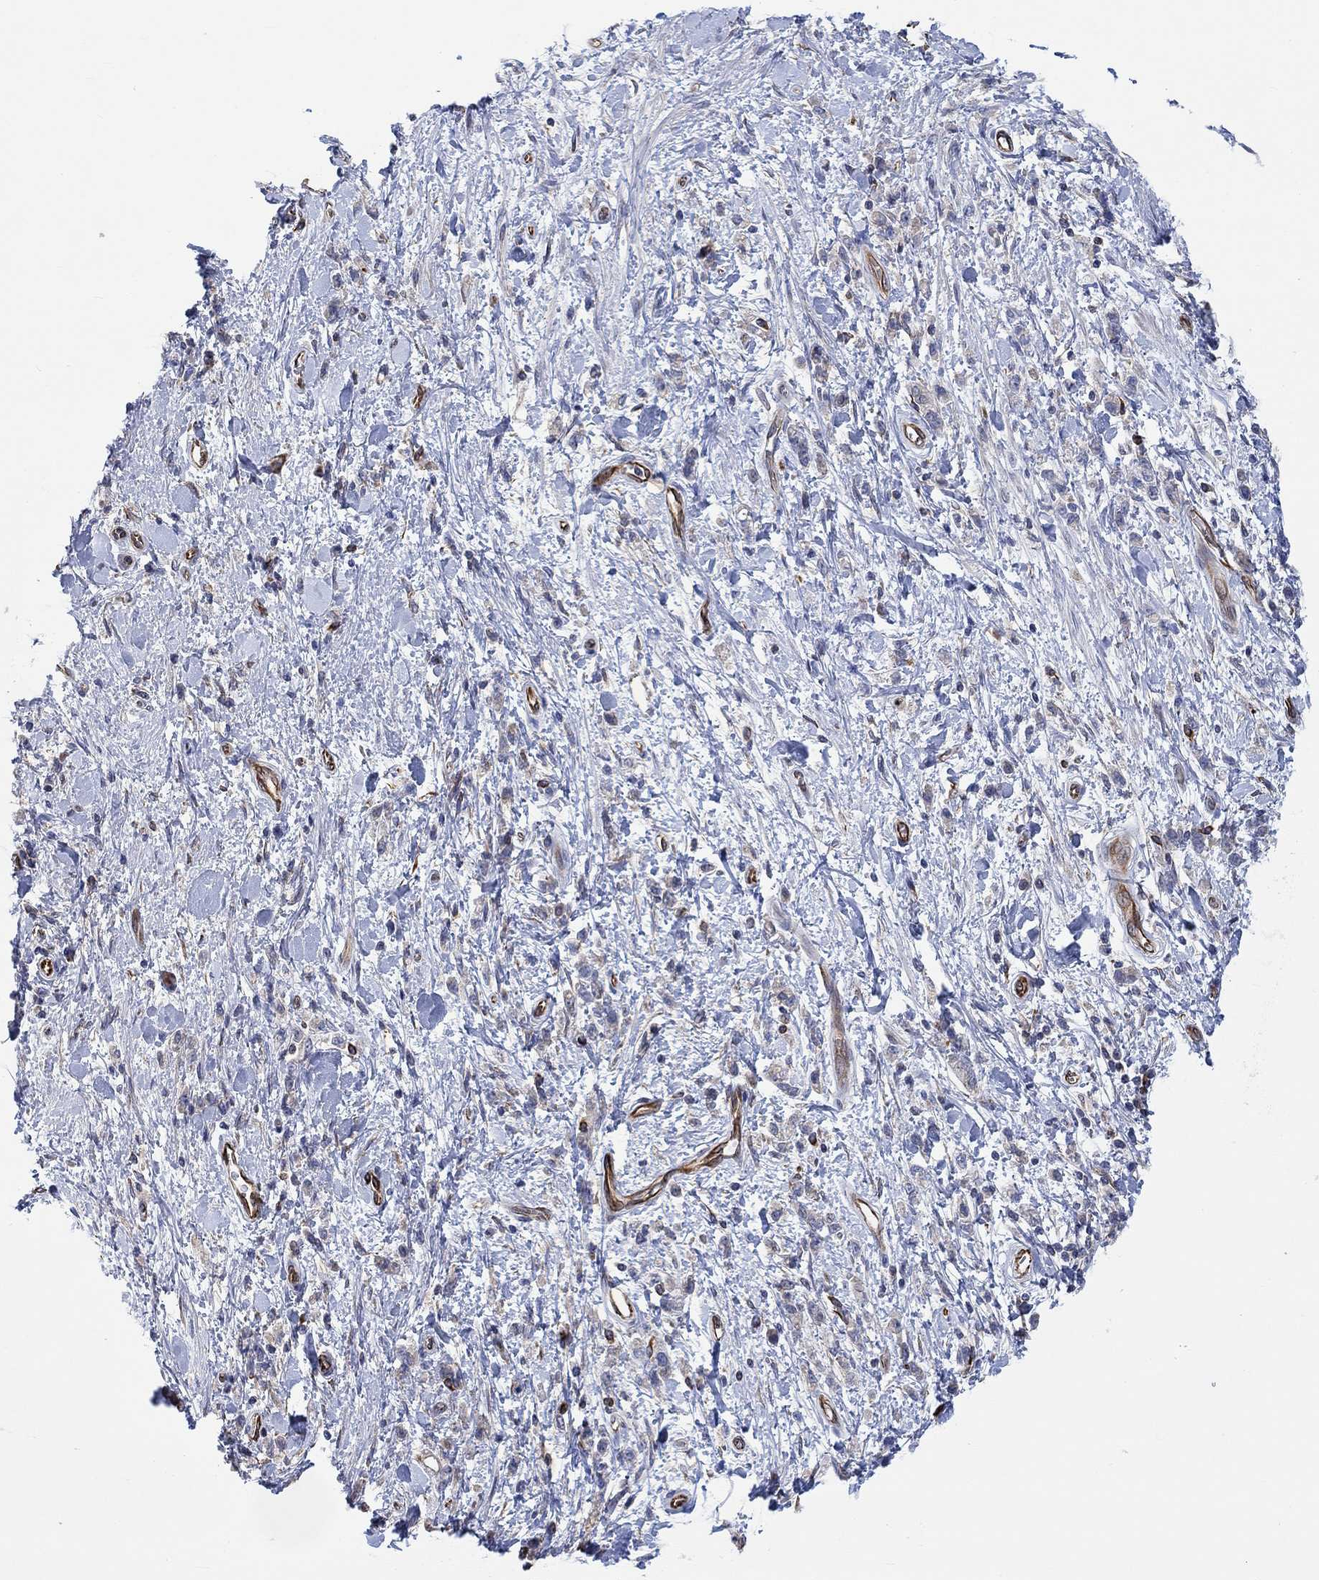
{"staining": {"intensity": "negative", "quantity": "none", "location": "none"}, "tissue": "stomach cancer", "cell_type": "Tumor cells", "image_type": "cancer", "snomed": [{"axis": "morphology", "description": "Adenocarcinoma, NOS"}, {"axis": "topography", "description": "Stomach"}], "caption": "This is a photomicrograph of immunohistochemistry (IHC) staining of stomach cancer (adenocarcinoma), which shows no staining in tumor cells.", "gene": "CAMK1D", "patient": {"sex": "male", "age": 77}}